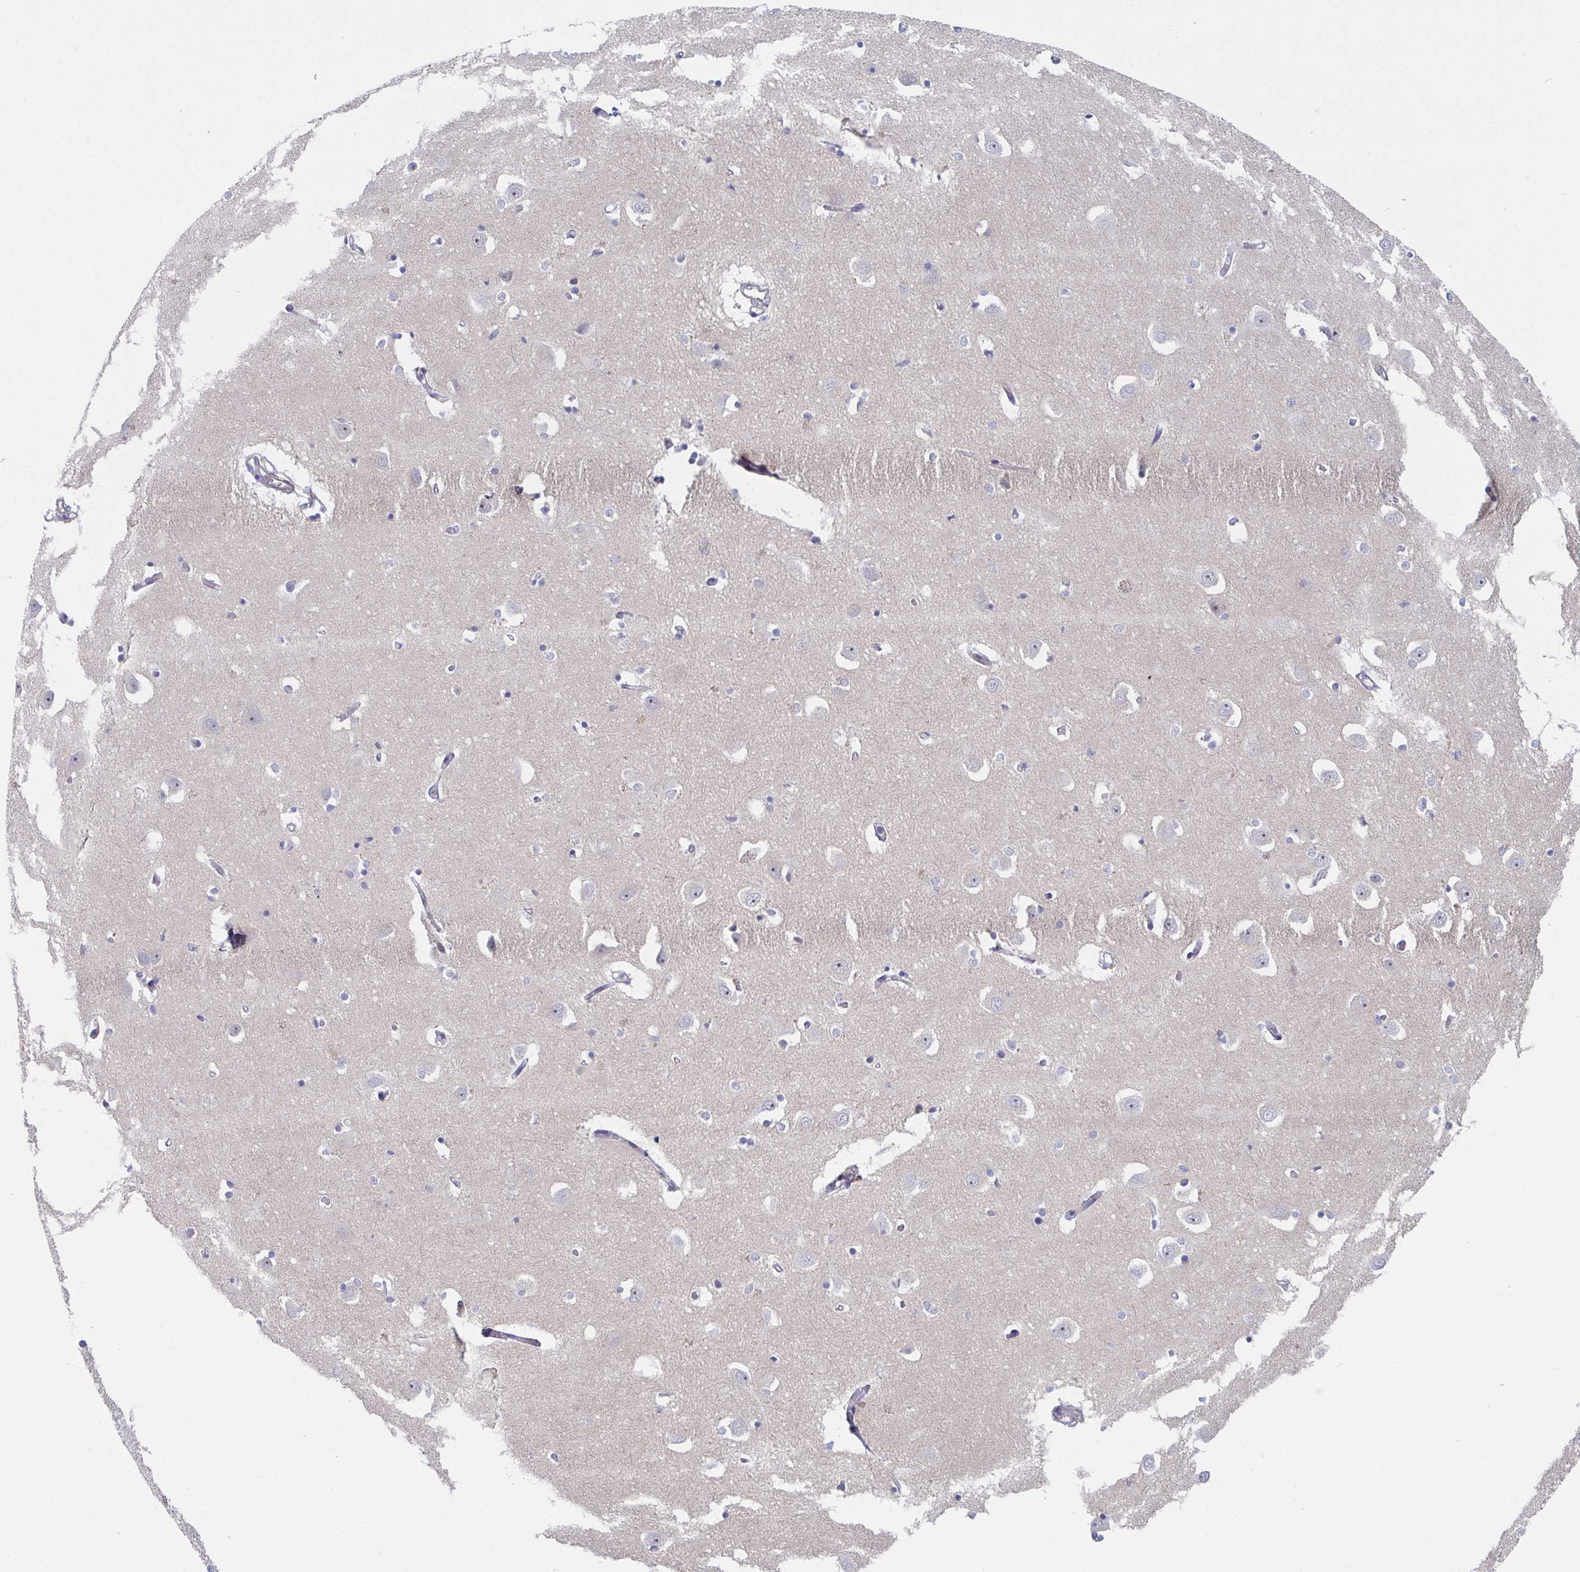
{"staining": {"intensity": "negative", "quantity": "none", "location": "none"}, "tissue": "caudate", "cell_type": "Glial cells", "image_type": "normal", "snomed": [{"axis": "morphology", "description": "Normal tissue, NOS"}, {"axis": "topography", "description": "Lateral ventricle wall"}, {"axis": "topography", "description": "Hippocampus"}], "caption": "This is an IHC histopathology image of unremarkable caudate. There is no expression in glial cells.", "gene": "CENPT", "patient": {"sex": "female", "age": 63}}